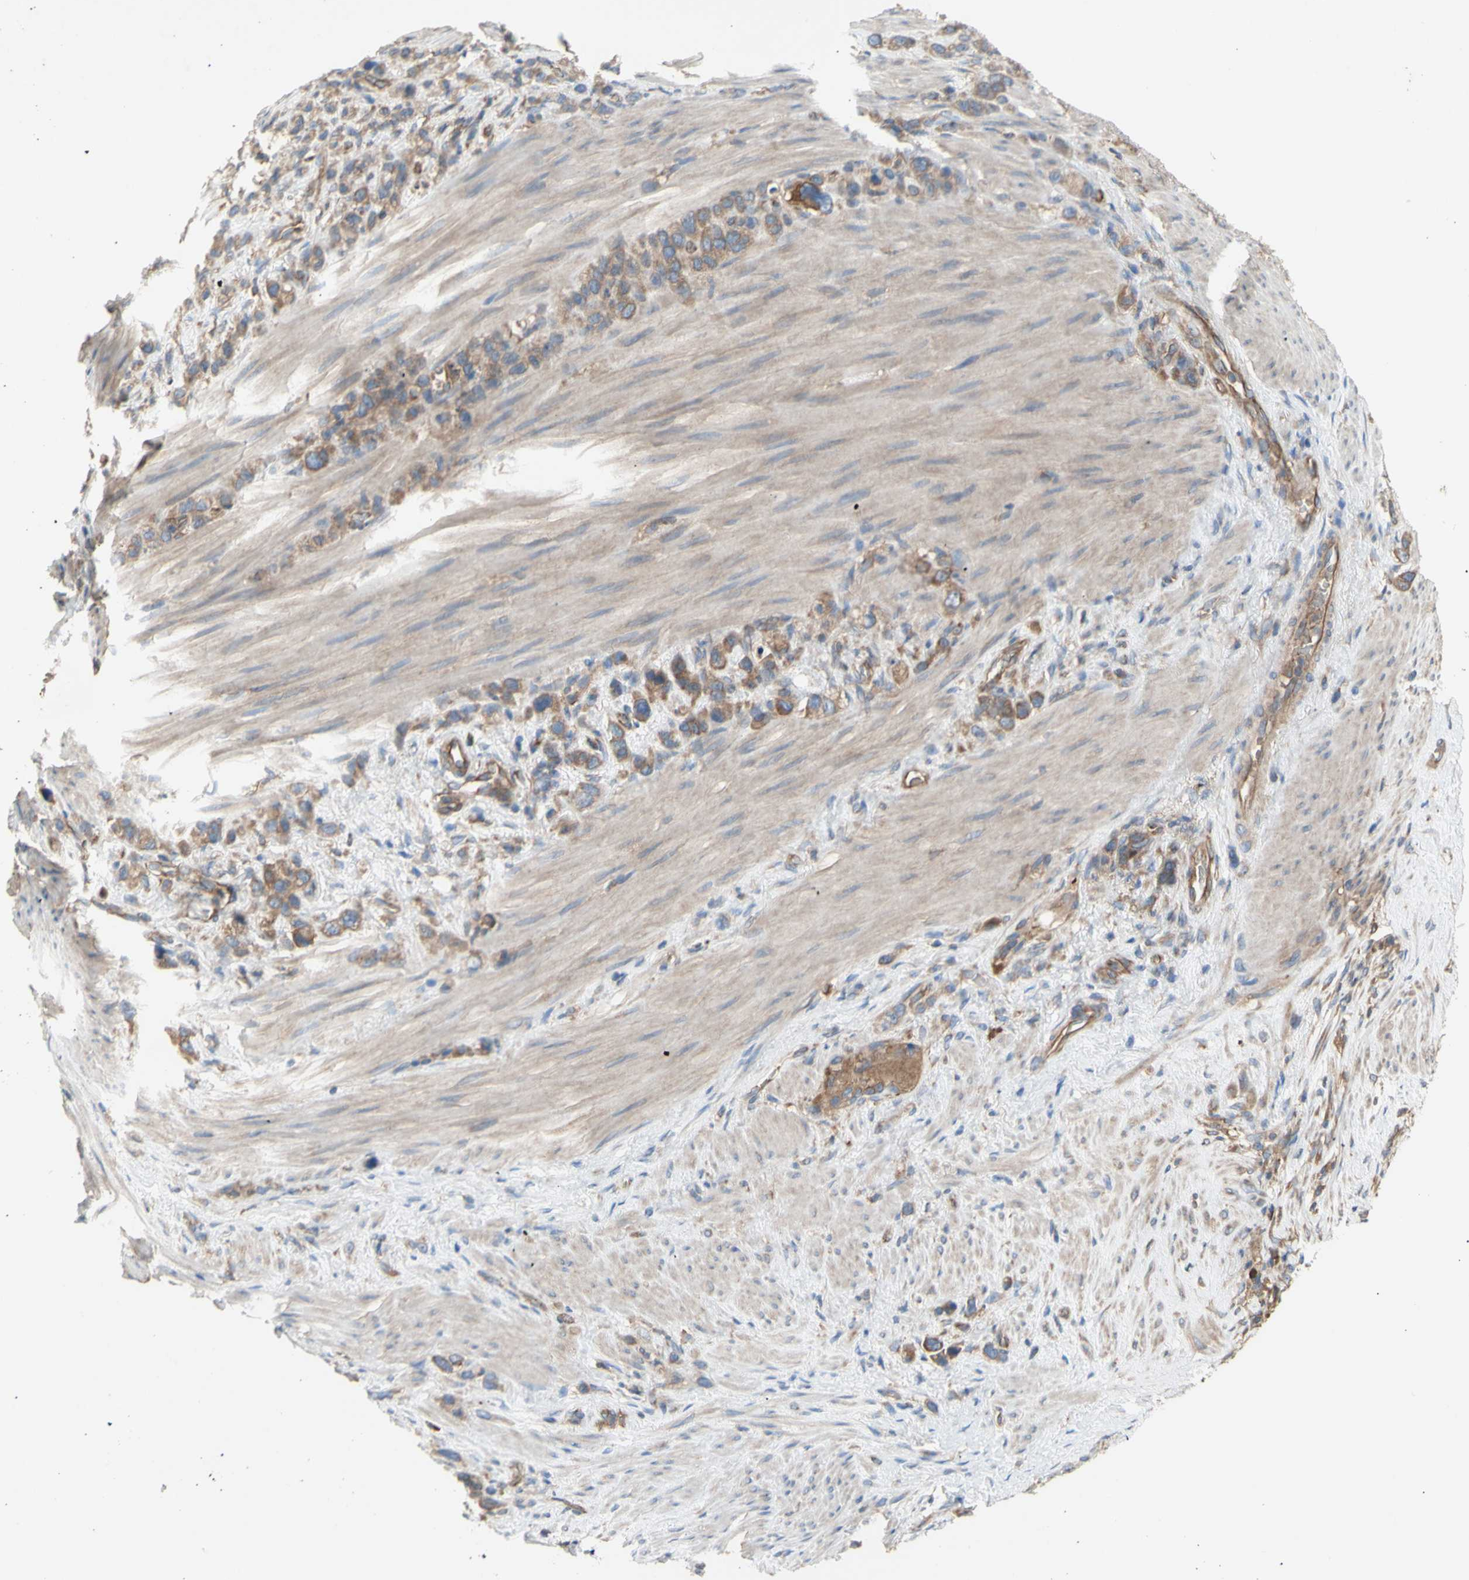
{"staining": {"intensity": "moderate", "quantity": ">75%", "location": "cytoplasmic/membranous"}, "tissue": "stomach cancer", "cell_type": "Tumor cells", "image_type": "cancer", "snomed": [{"axis": "morphology", "description": "Adenocarcinoma, NOS"}, {"axis": "morphology", "description": "Adenocarcinoma, High grade"}, {"axis": "topography", "description": "Stomach, upper"}, {"axis": "topography", "description": "Stomach, lower"}], "caption": "Tumor cells reveal medium levels of moderate cytoplasmic/membranous staining in about >75% of cells in human stomach cancer (adenocarcinoma).", "gene": "KLC1", "patient": {"sex": "female", "age": 65}}